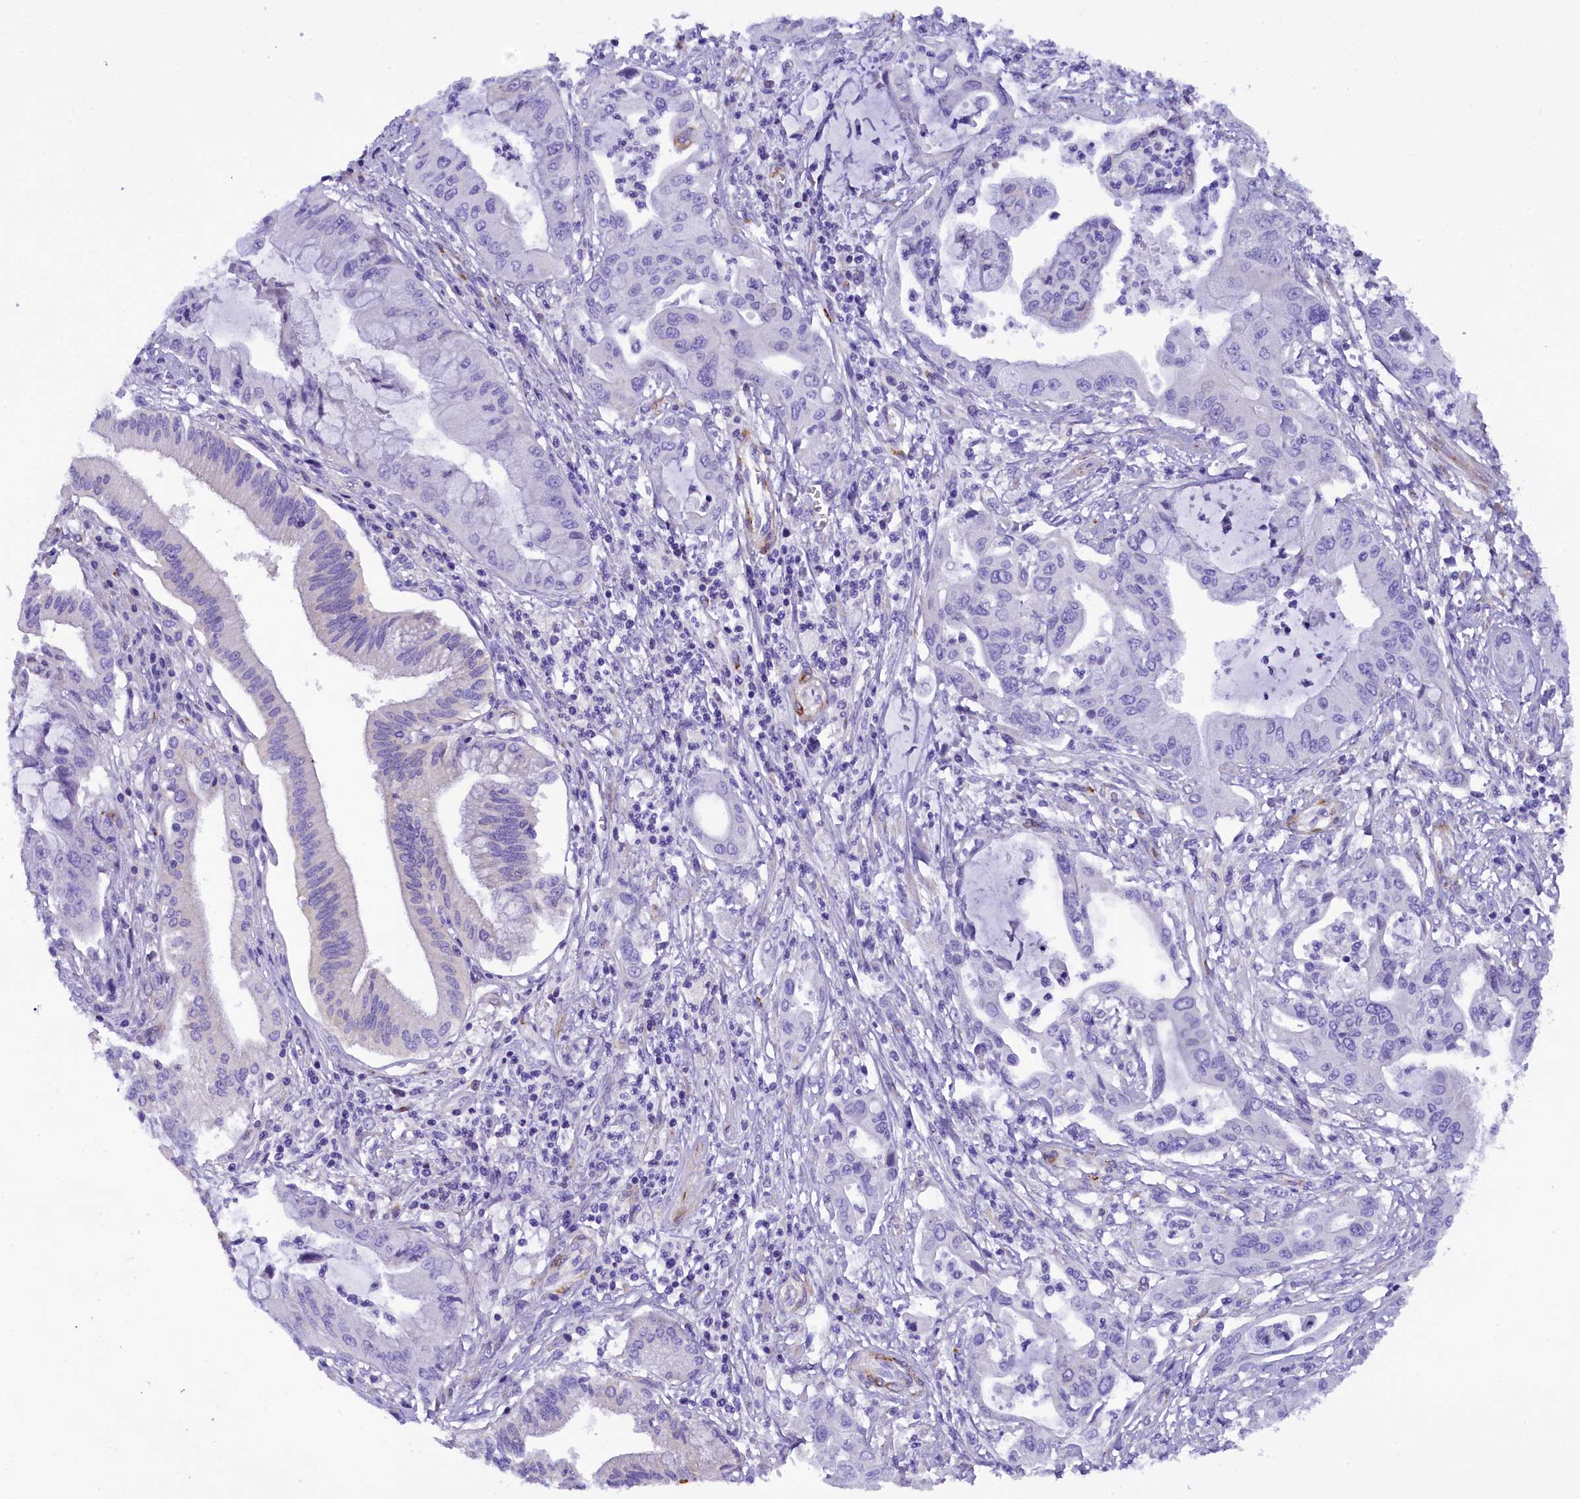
{"staining": {"intensity": "negative", "quantity": "none", "location": "none"}, "tissue": "pancreatic cancer", "cell_type": "Tumor cells", "image_type": "cancer", "snomed": [{"axis": "morphology", "description": "Adenocarcinoma, NOS"}, {"axis": "topography", "description": "Pancreas"}], "caption": "There is no significant expression in tumor cells of adenocarcinoma (pancreatic).", "gene": "SOD3", "patient": {"sex": "male", "age": 46}}